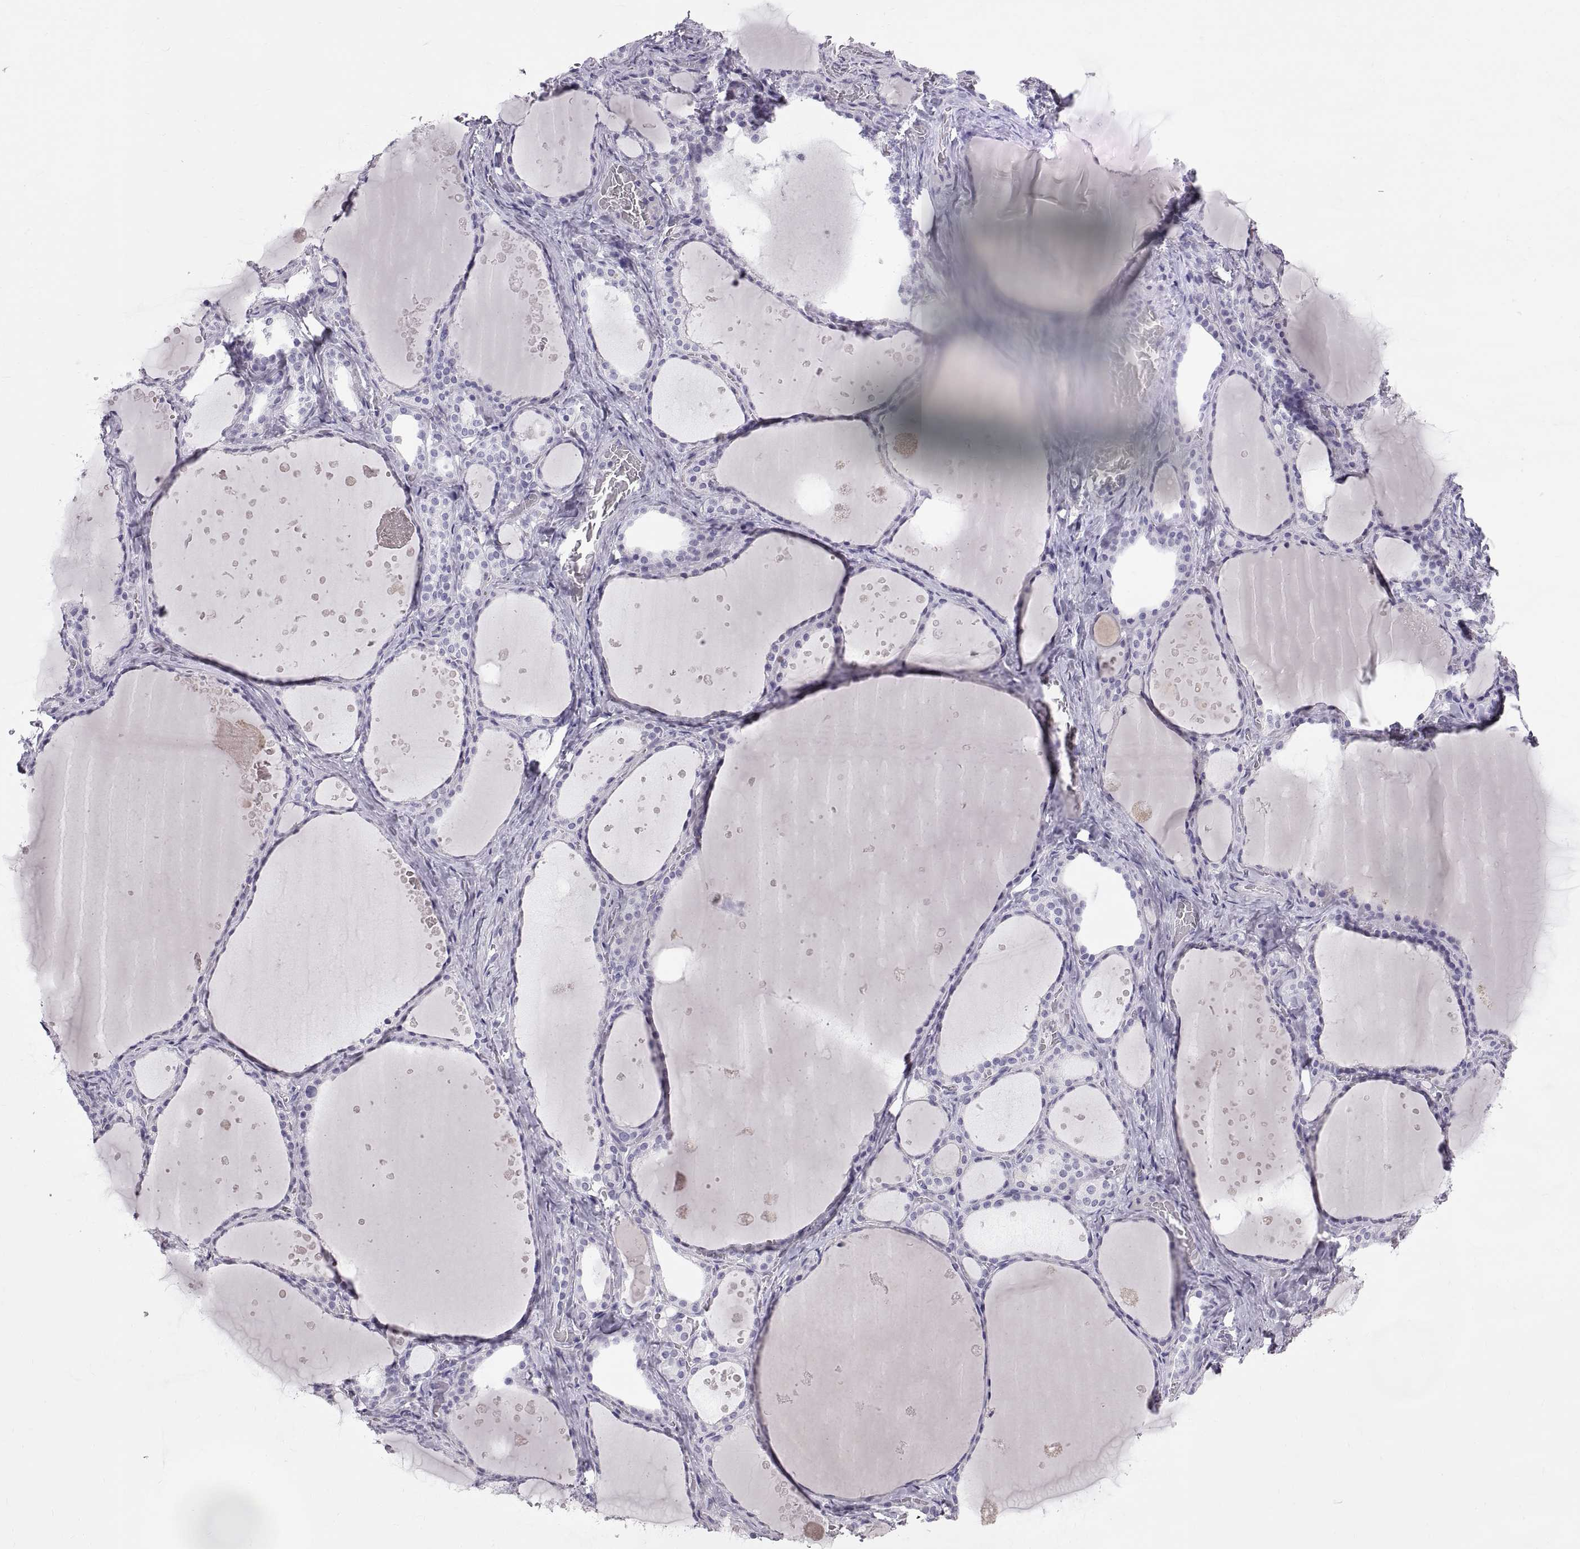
{"staining": {"intensity": "negative", "quantity": "none", "location": "none"}, "tissue": "thyroid gland", "cell_type": "Glandular cells", "image_type": "normal", "snomed": [{"axis": "morphology", "description": "Normal tissue, NOS"}, {"axis": "topography", "description": "Thyroid gland"}], "caption": "Immunohistochemical staining of unremarkable thyroid gland exhibits no significant positivity in glandular cells. (IHC, brightfield microscopy, high magnification).", "gene": "WFDC8", "patient": {"sex": "male", "age": 63}}